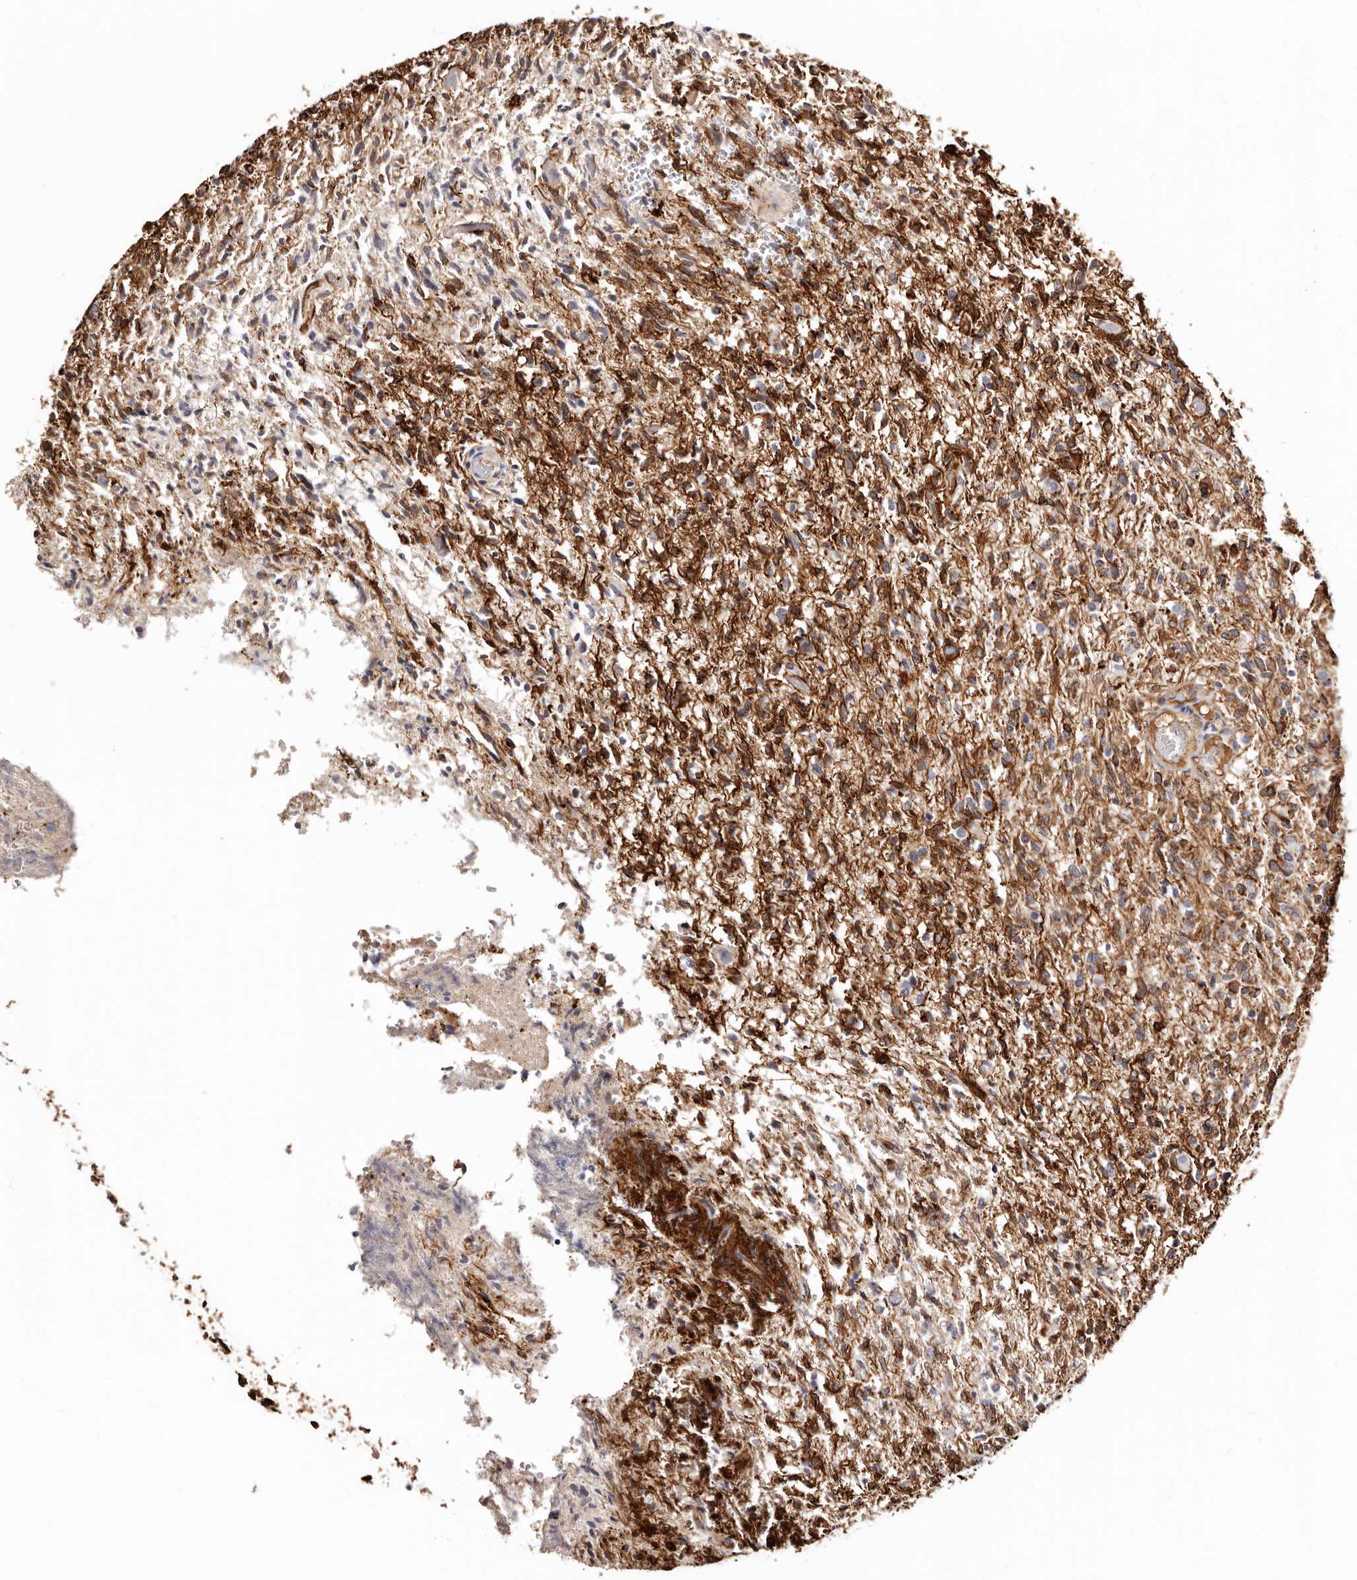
{"staining": {"intensity": "moderate", "quantity": "<25%", "location": "cytoplasmic/membranous"}, "tissue": "glioma", "cell_type": "Tumor cells", "image_type": "cancer", "snomed": [{"axis": "morphology", "description": "Glioma, malignant, High grade"}, {"axis": "topography", "description": "Brain"}], "caption": "About <25% of tumor cells in human glioma demonstrate moderate cytoplasmic/membranous protein staining as visualized by brown immunohistochemical staining.", "gene": "ZNF557", "patient": {"sex": "female", "age": 57}}